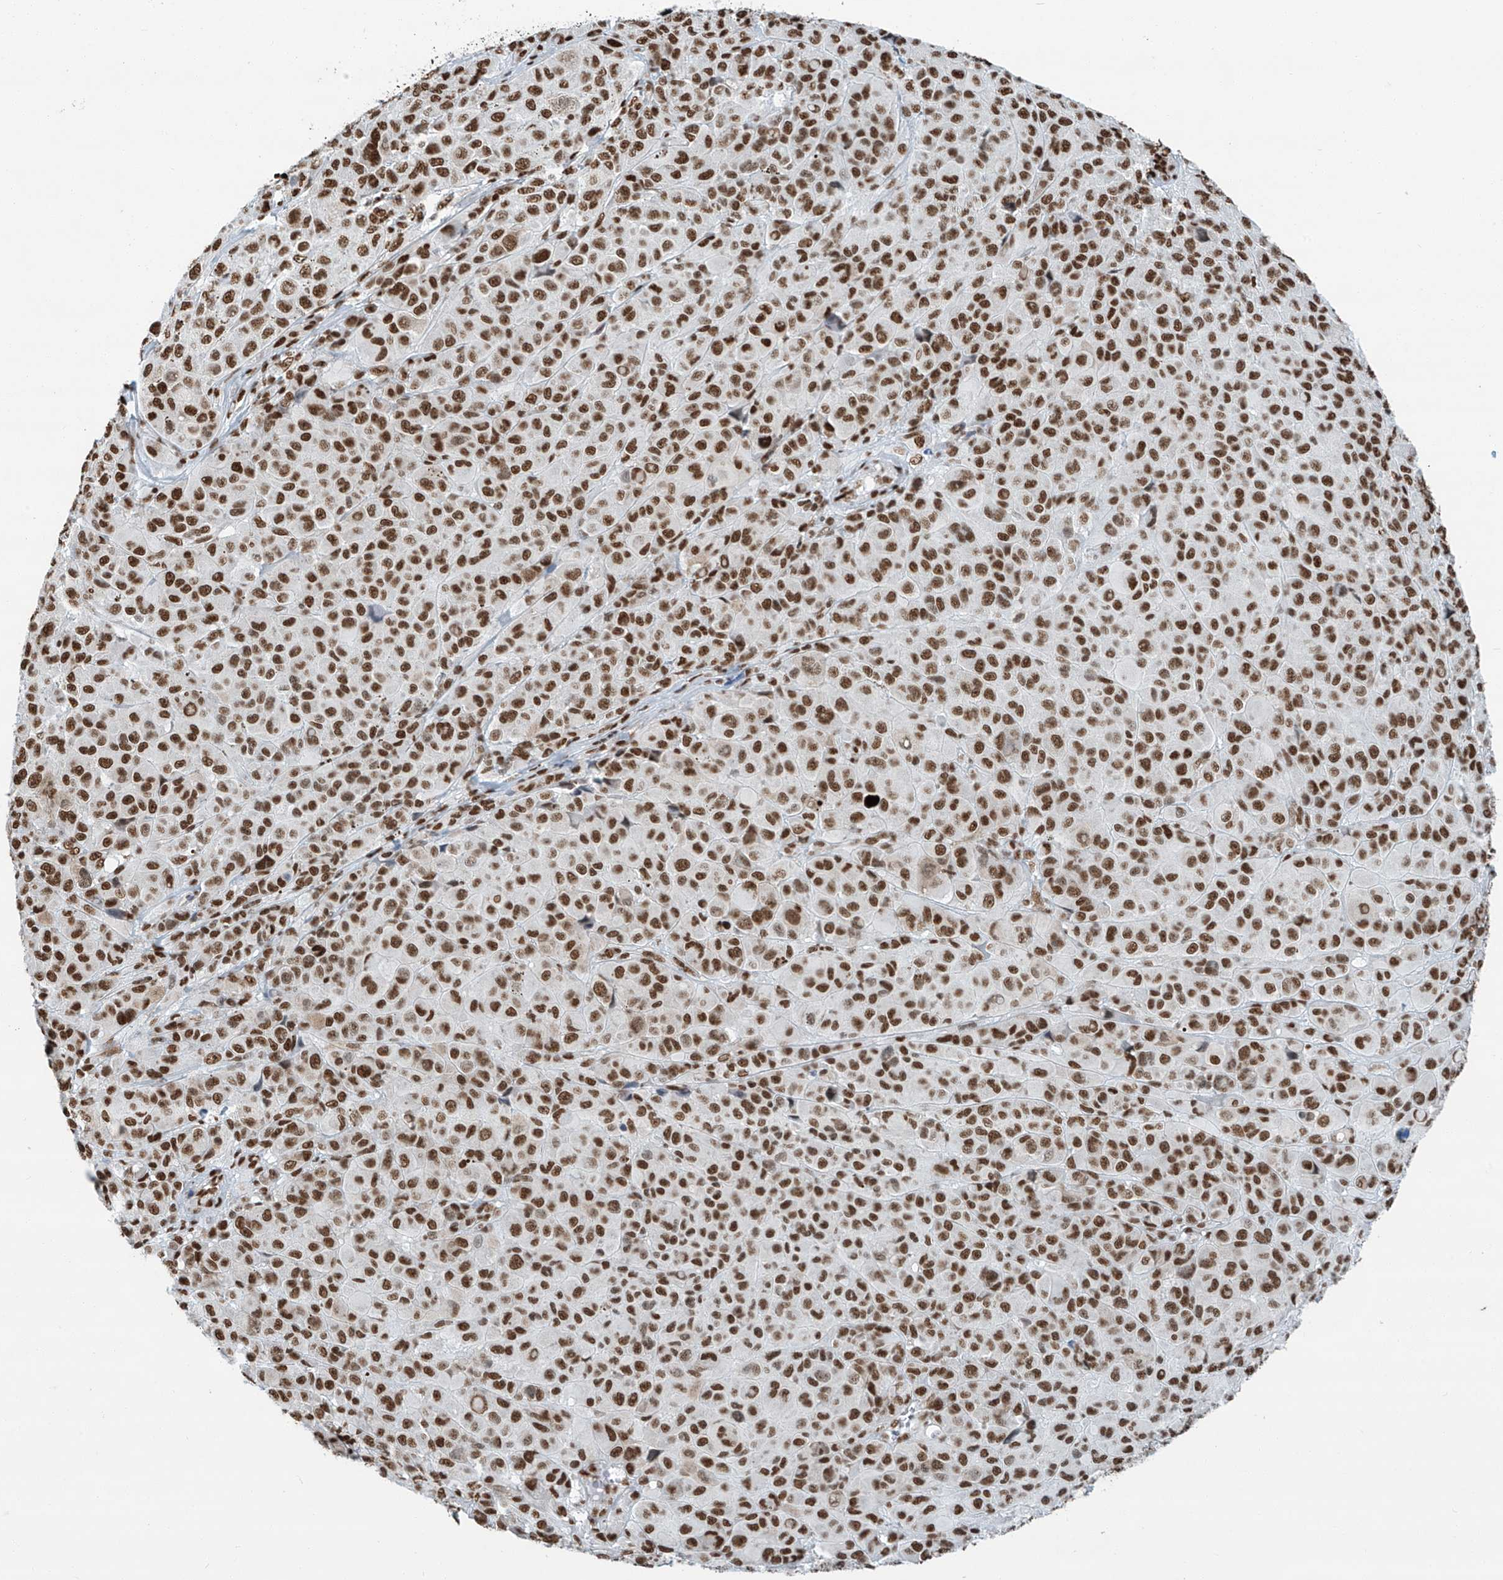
{"staining": {"intensity": "strong", "quantity": ">75%", "location": "nuclear"}, "tissue": "melanoma", "cell_type": "Tumor cells", "image_type": "cancer", "snomed": [{"axis": "morphology", "description": "Malignant melanoma, NOS"}, {"axis": "topography", "description": "Skin of trunk"}], "caption": "High-power microscopy captured an immunohistochemistry (IHC) micrograph of malignant melanoma, revealing strong nuclear expression in about >75% of tumor cells.", "gene": "SARNP", "patient": {"sex": "male", "age": 71}}